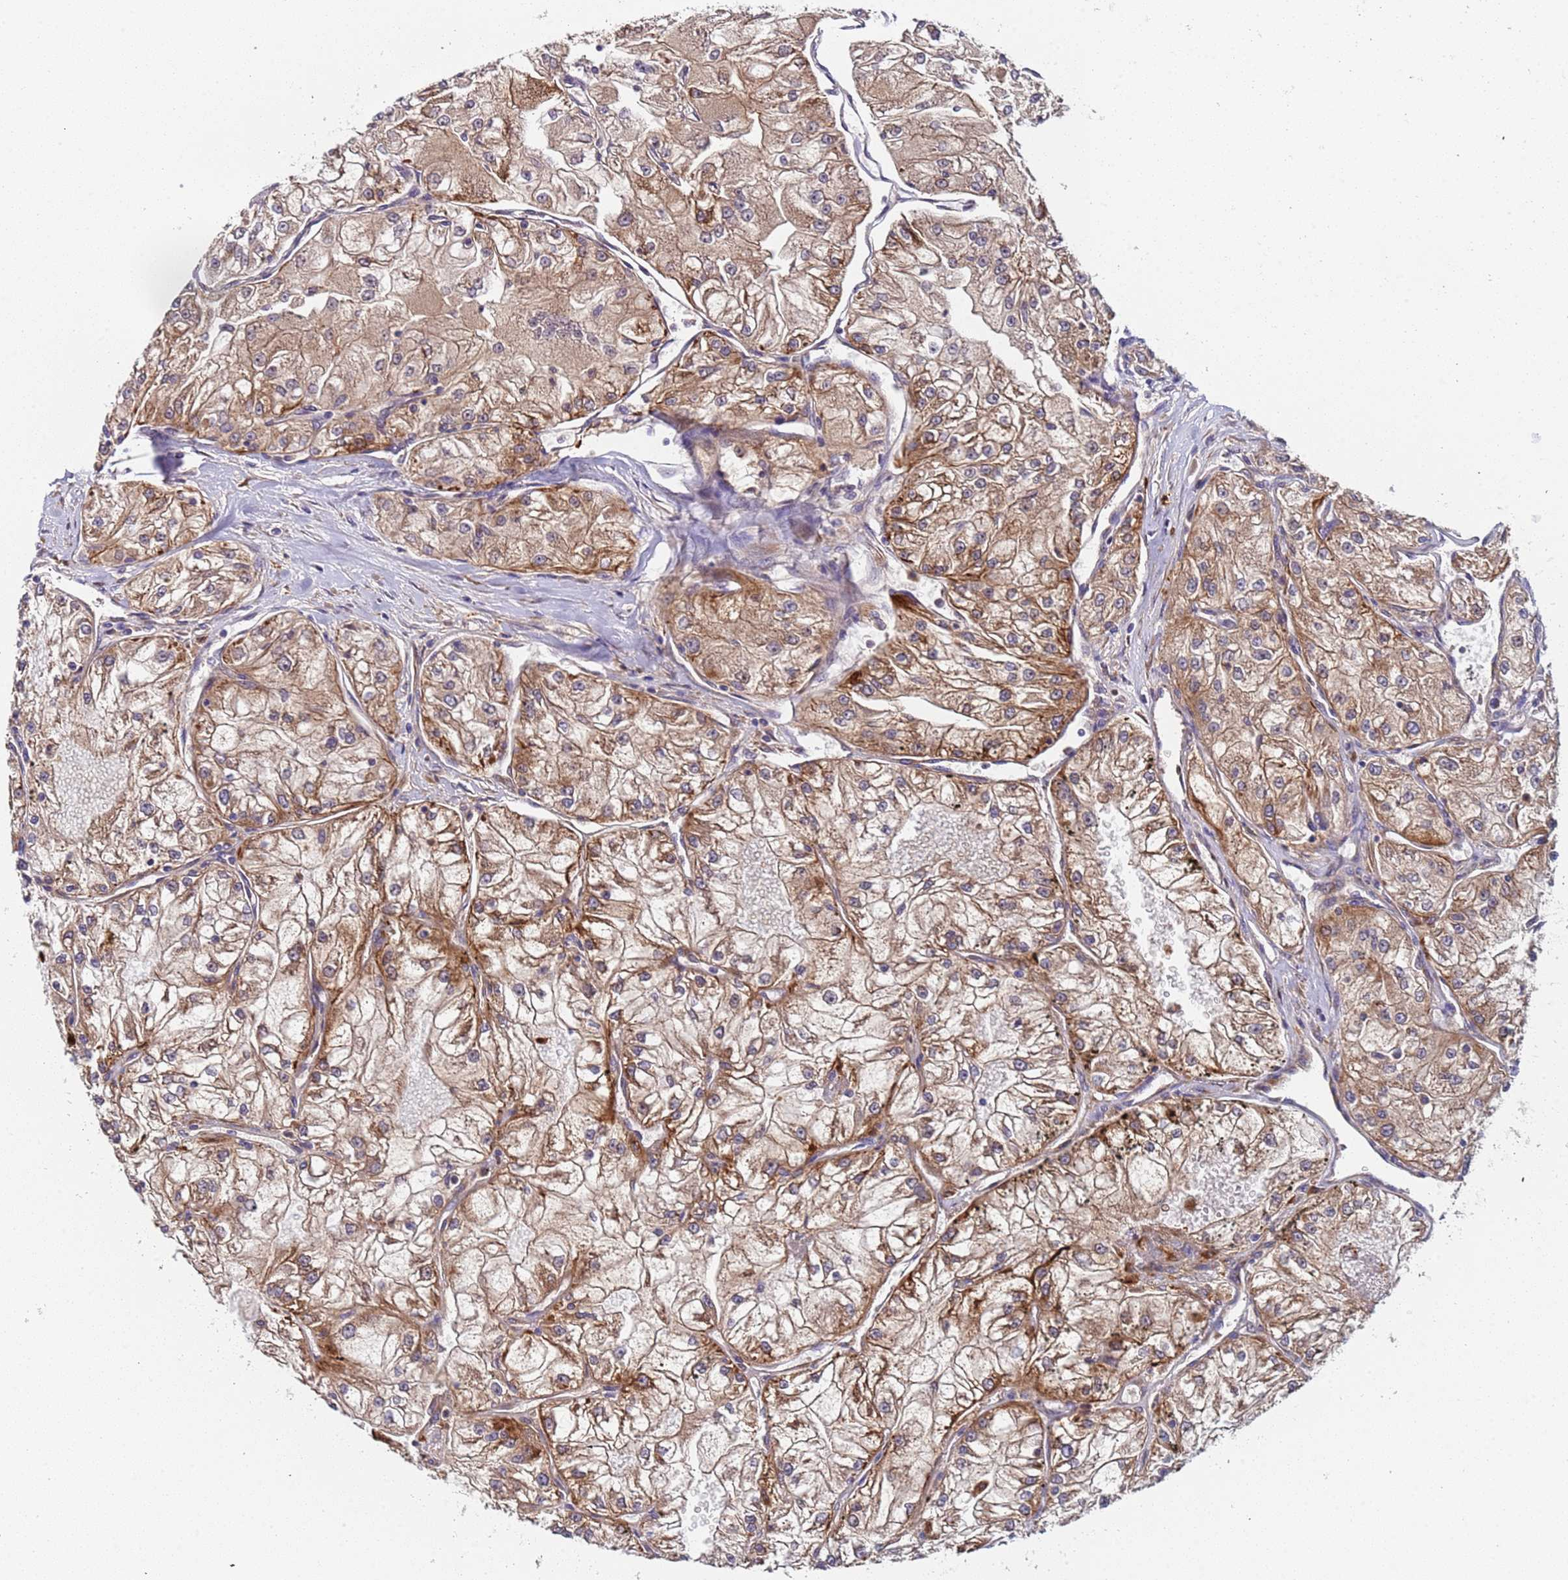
{"staining": {"intensity": "moderate", "quantity": ">75%", "location": "cytoplasmic/membranous"}, "tissue": "renal cancer", "cell_type": "Tumor cells", "image_type": "cancer", "snomed": [{"axis": "morphology", "description": "Adenocarcinoma, NOS"}, {"axis": "topography", "description": "Kidney"}], "caption": "Brown immunohistochemical staining in adenocarcinoma (renal) reveals moderate cytoplasmic/membranous expression in about >75% of tumor cells.", "gene": "PAQR7", "patient": {"sex": "female", "age": 72}}